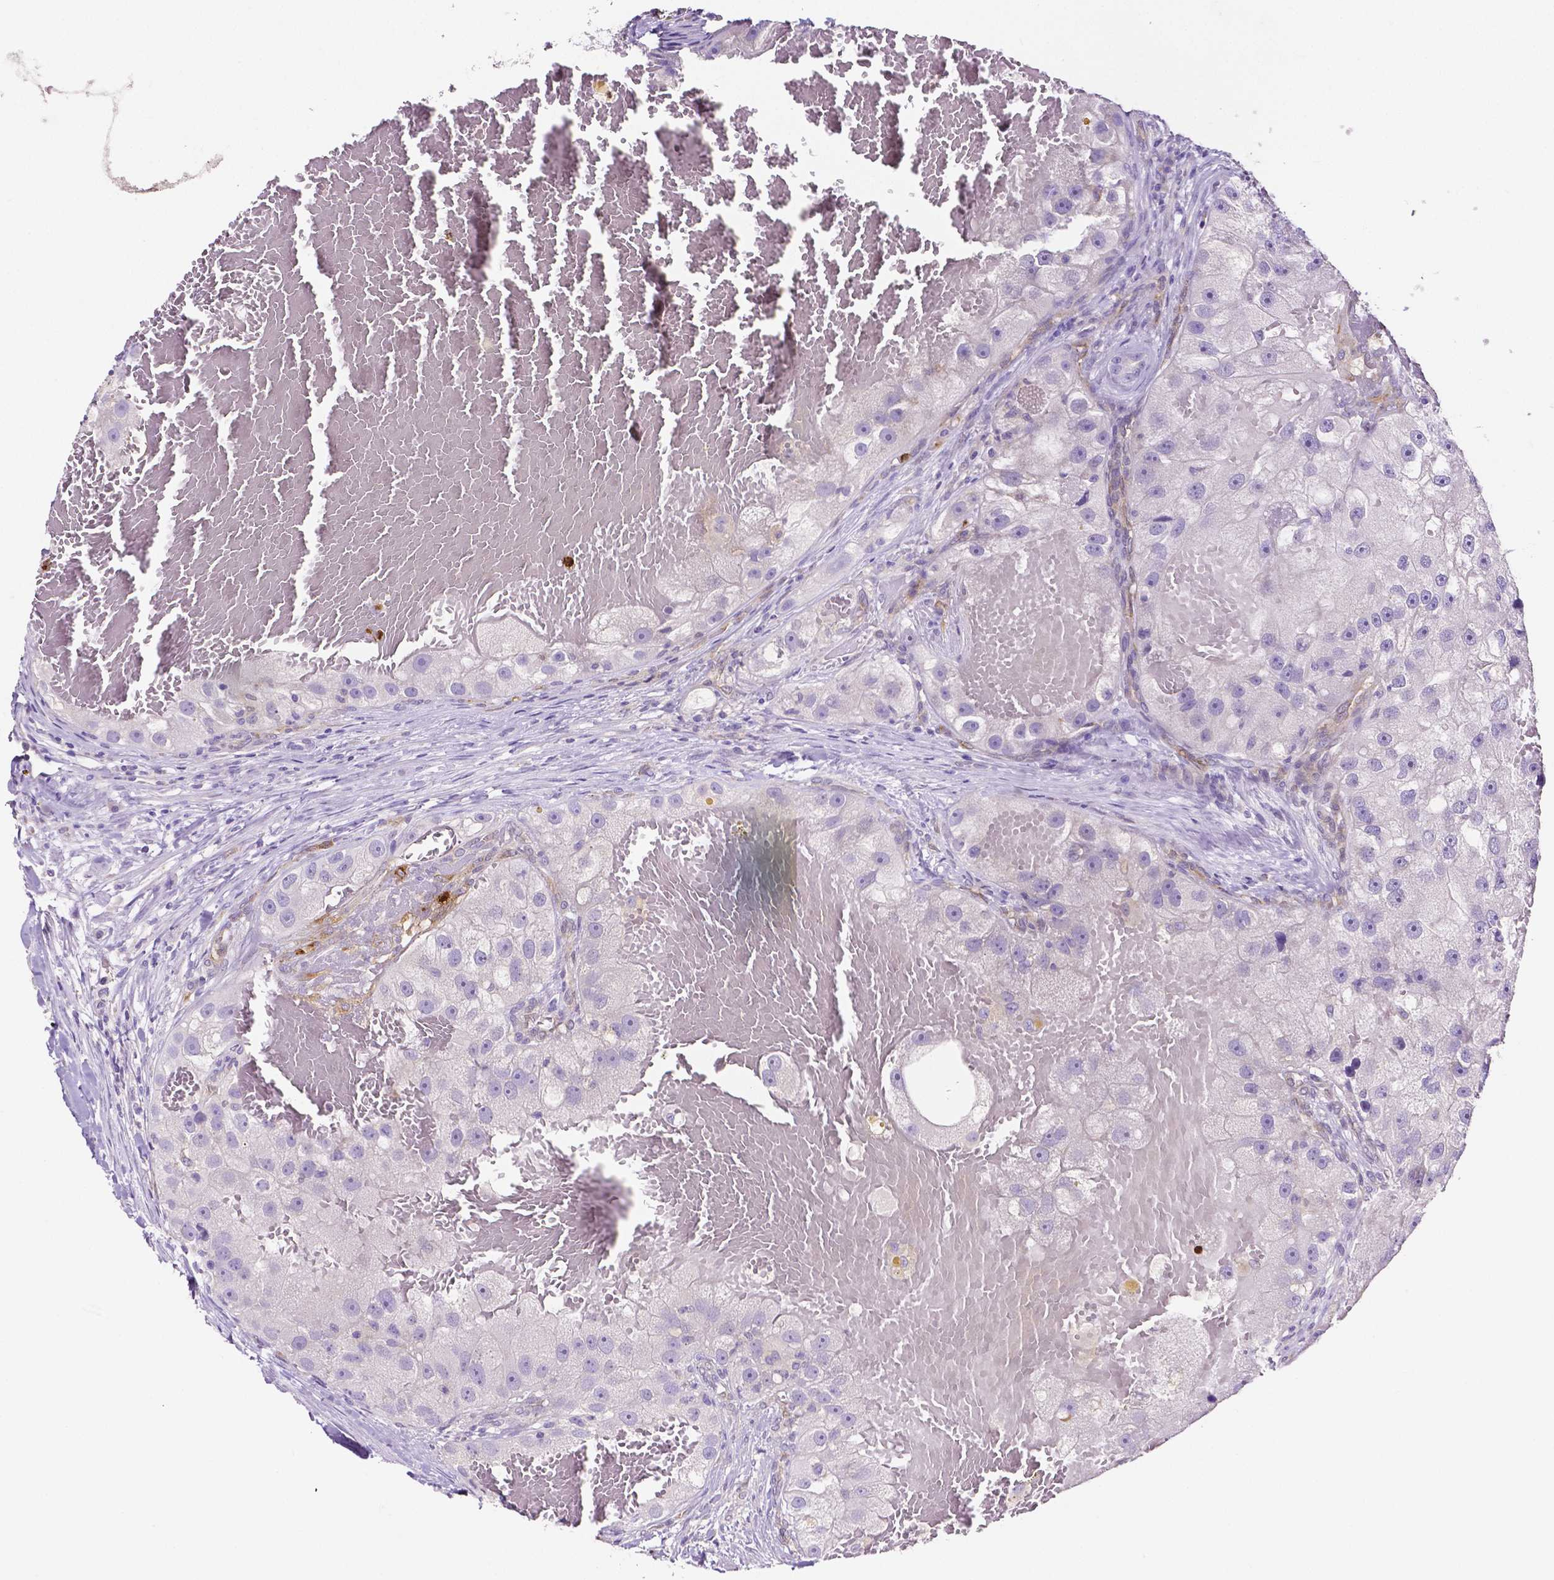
{"staining": {"intensity": "negative", "quantity": "none", "location": "none"}, "tissue": "renal cancer", "cell_type": "Tumor cells", "image_type": "cancer", "snomed": [{"axis": "morphology", "description": "Adenocarcinoma, NOS"}, {"axis": "topography", "description": "Kidney"}], "caption": "There is no significant positivity in tumor cells of renal cancer.", "gene": "MMP9", "patient": {"sex": "male", "age": 63}}